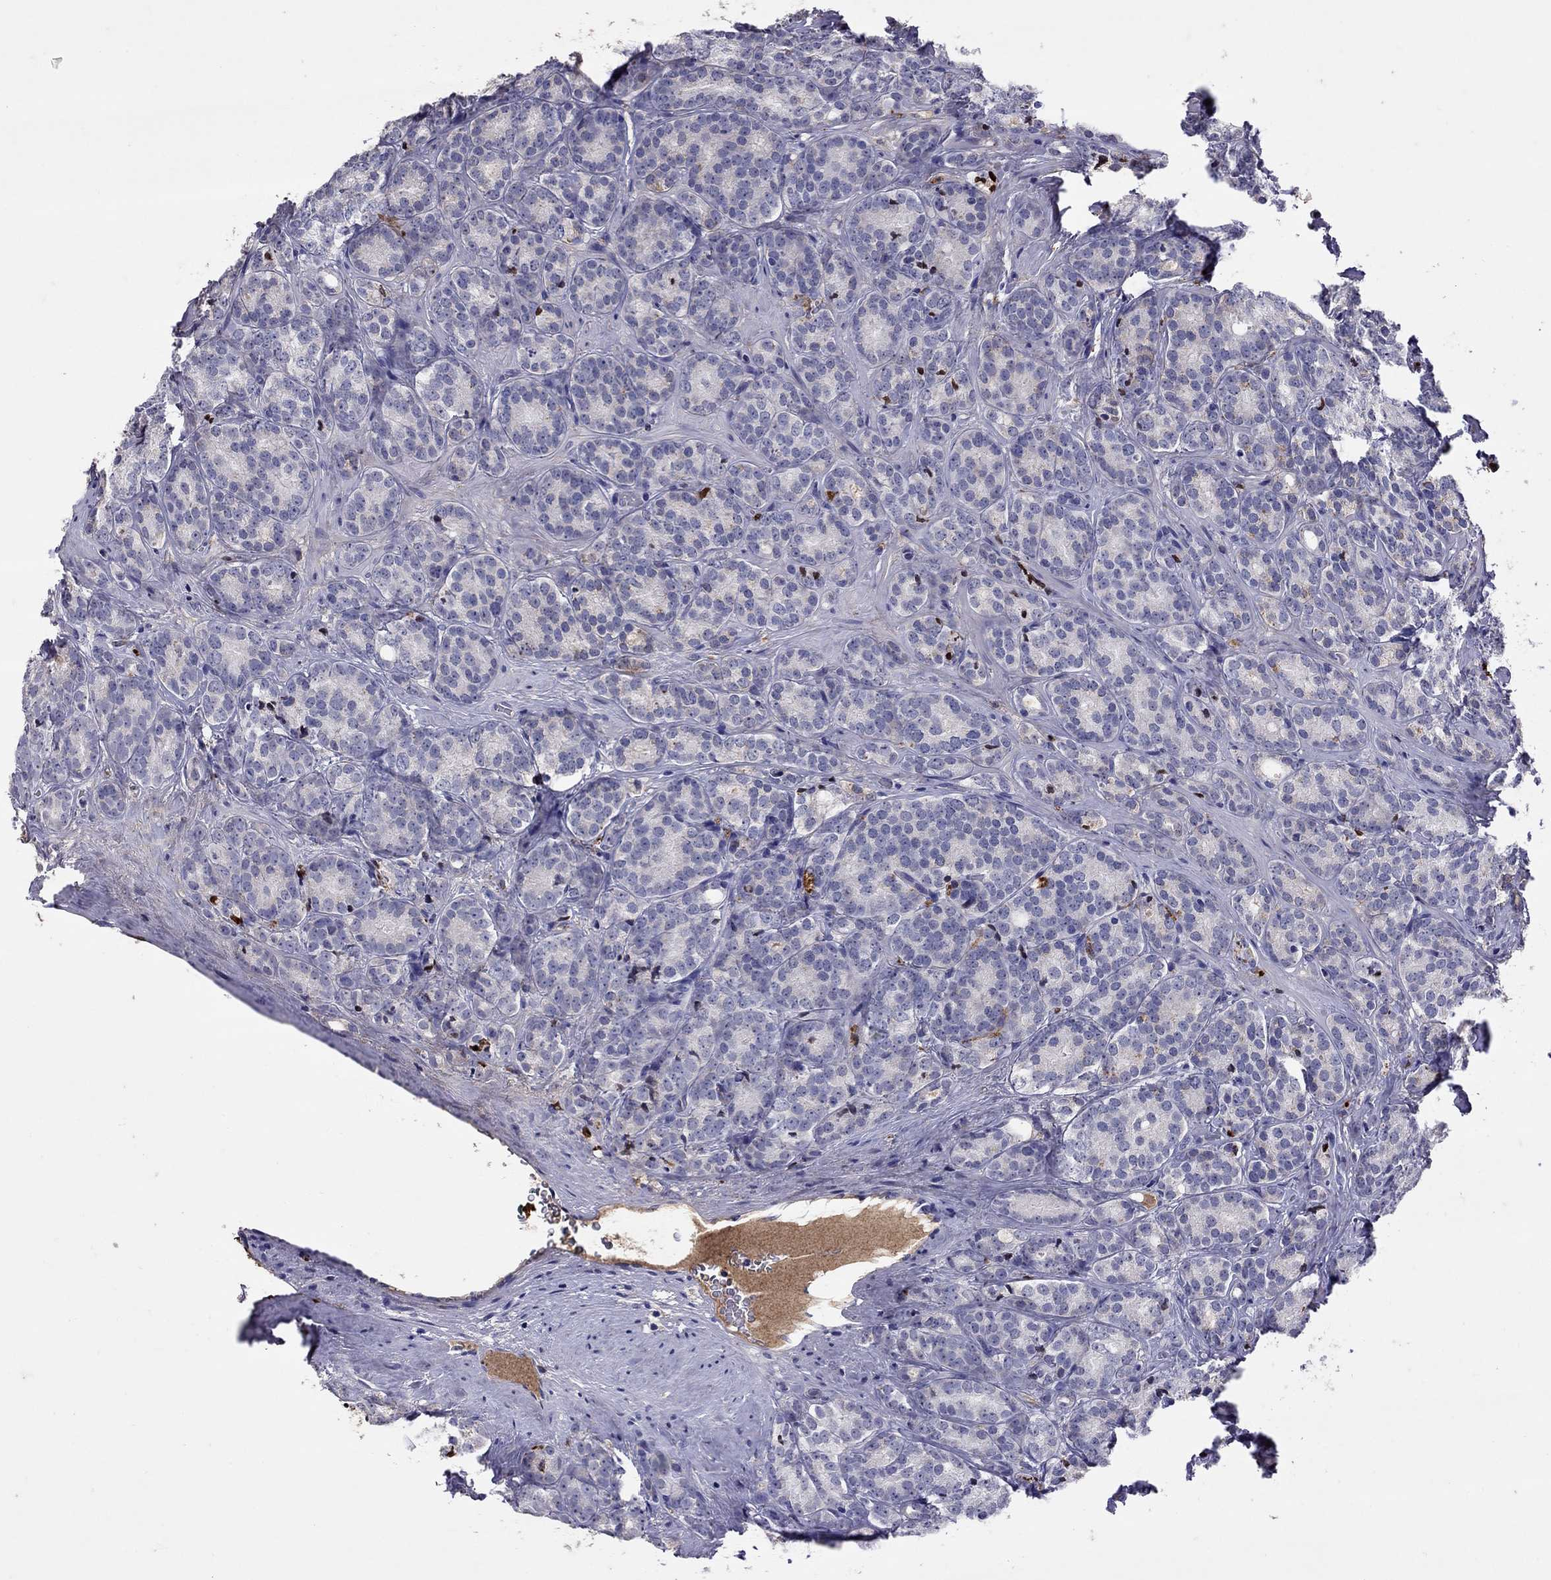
{"staining": {"intensity": "negative", "quantity": "none", "location": "none"}, "tissue": "prostate cancer", "cell_type": "Tumor cells", "image_type": "cancer", "snomed": [{"axis": "morphology", "description": "Adenocarcinoma, NOS"}, {"axis": "topography", "description": "Prostate"}], "caption": "High magnification brightfield microscopy of prostate cancer (adenocarcinoma) stained with DAB (3,3'-diaminobenzidine) (brown) and counterstained with hematoxylin (blue): tumor cells show no significant positivity.", "gene": "SERPINA3", "patient": {"sex": "male", "age": 71}}